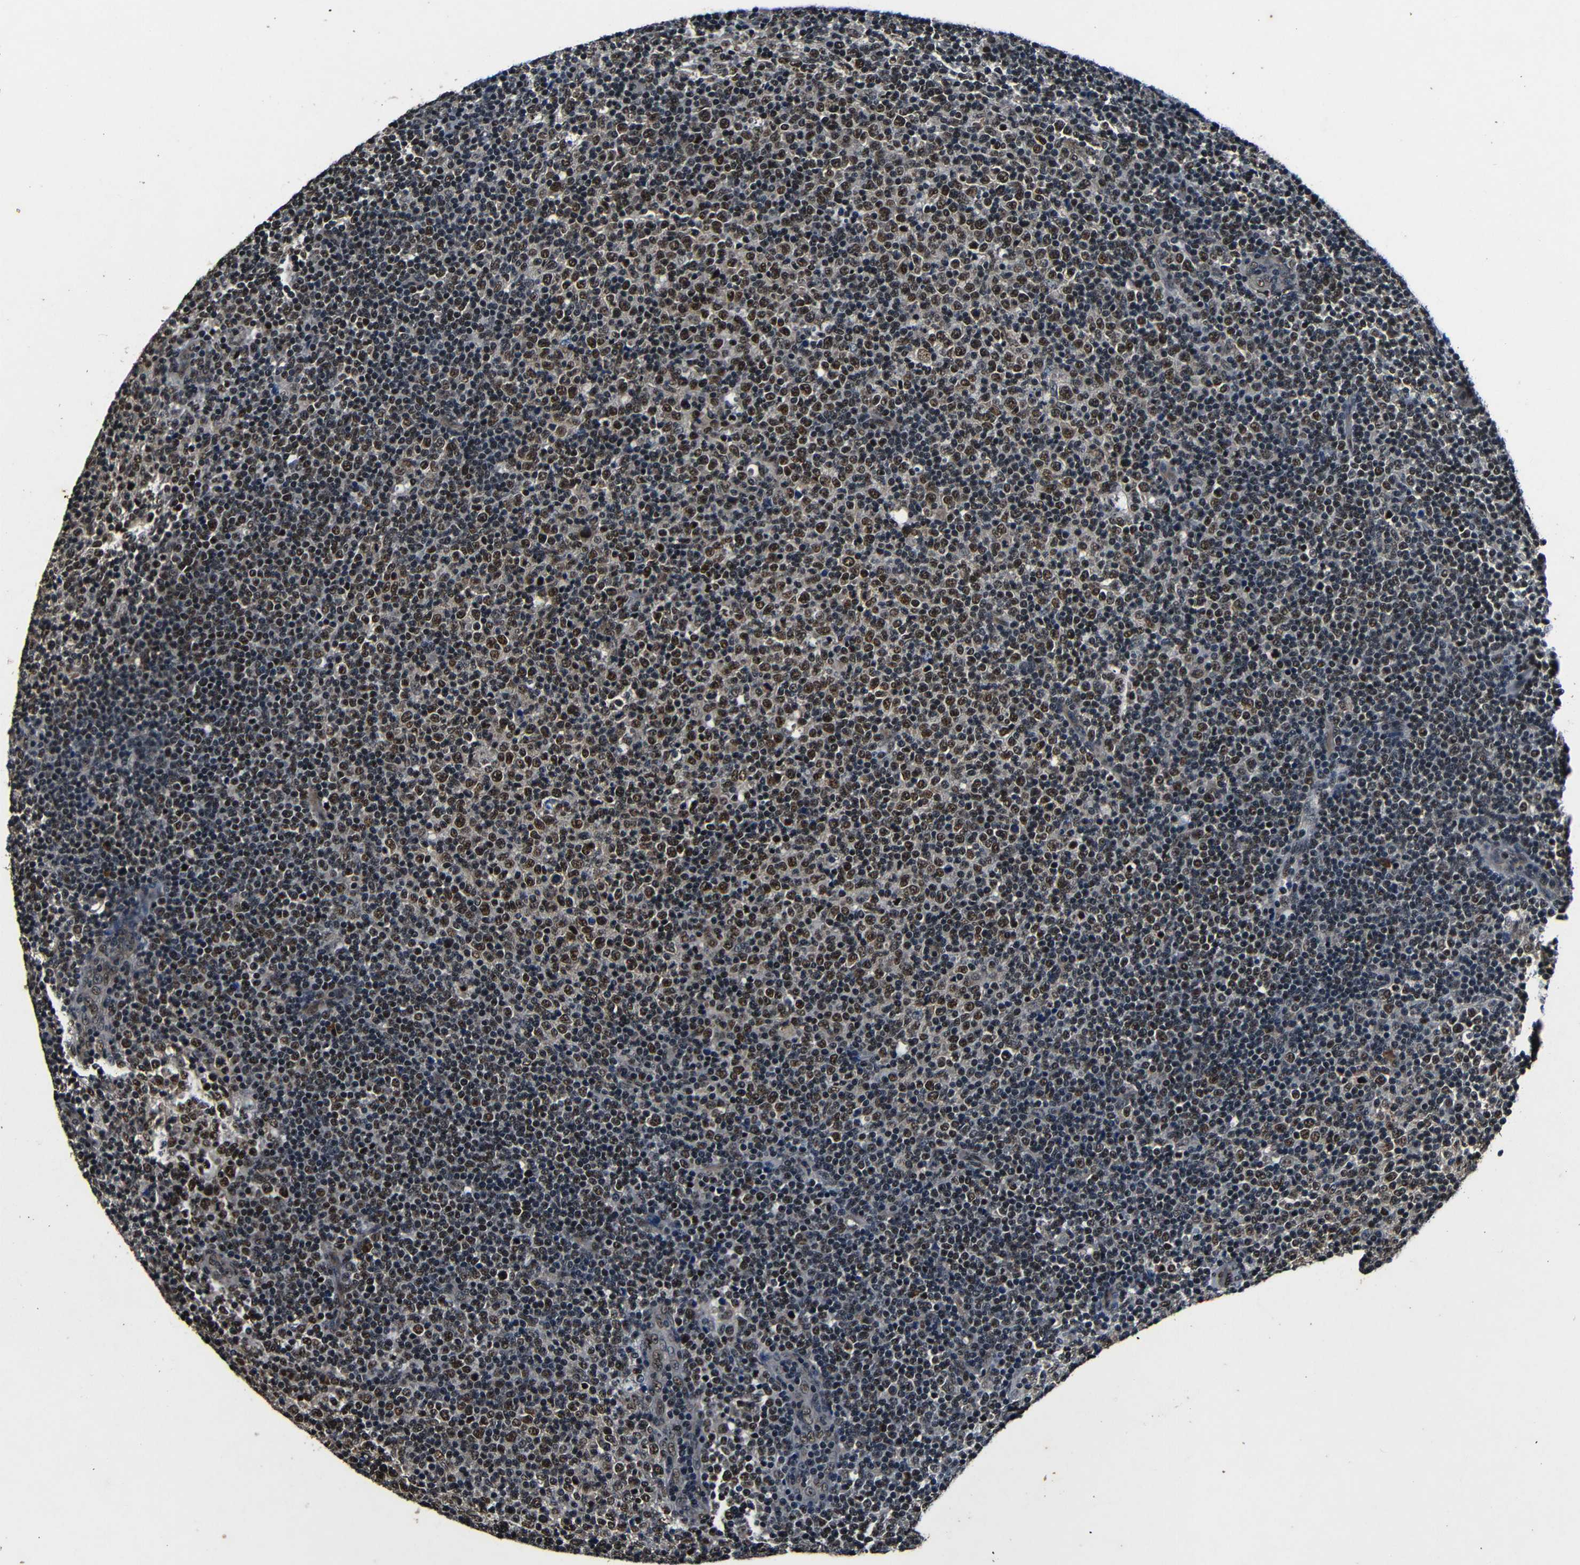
{"staining": {"intensity": "moderate", "quantity": ">75%", "location": "nuclear"}, "tissue": "lymphoma", "cell_type": "Tumor cells", "image_type": "cancer", "snomed": [{"axis": "morphology", "description": "Malignant lymphoma, non-Hodgkin's type, Low grade"}, {"axis": "topography", "description": "Lymph node"}], "caption": "Immunohistochemical staining of human lymphoma shows medium levels of moderate nuclear positivity in approximately >75% of tumor cells.", "gene": "FOXD4", "patient": {"sex": "male", "age": 70}}